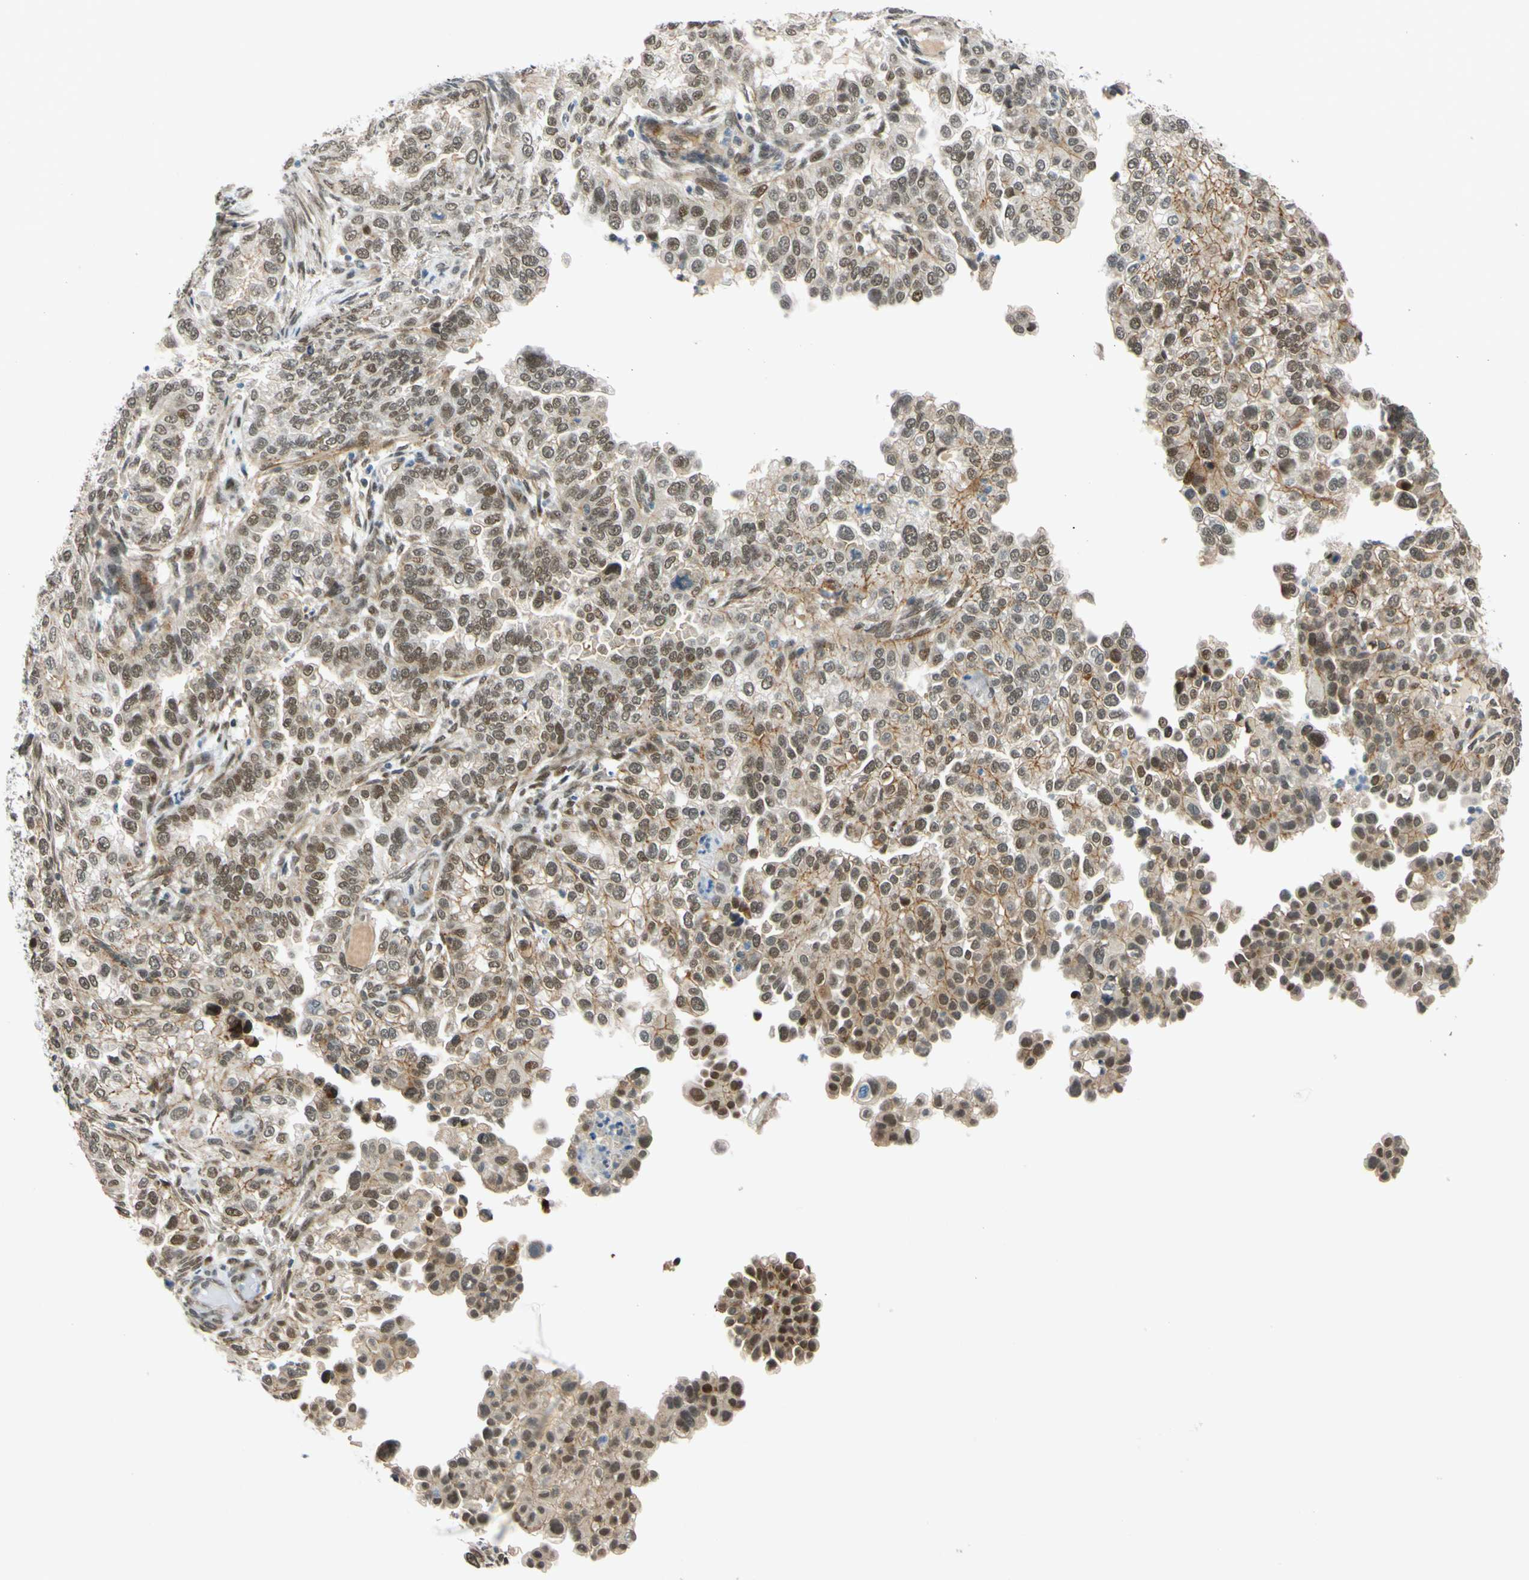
{"staining": {"intensity": "moderate", "quantity": ">75%", "location": "cytoplasmic/membranous,nuclear"}, "tissue": "endometrial cancer", "cell_type": "Tumor cells", "image_type": "cancer", "snomed": [{"axis": "morphology", "description": "Adenocarcinoma, NOS"}, {"axis": "topography", "description": "Endometrium"}], "caption": "This micrograph reveals immunohistochemistry (IHC) staining of human adenocarcinoma (endometrial), with medium moderate cytoplasmic/membranous and nuclear staining in approximately >75% of tumor cells.", "gene": "POGZ", "patient": {"sex": "female", "age": 85}}